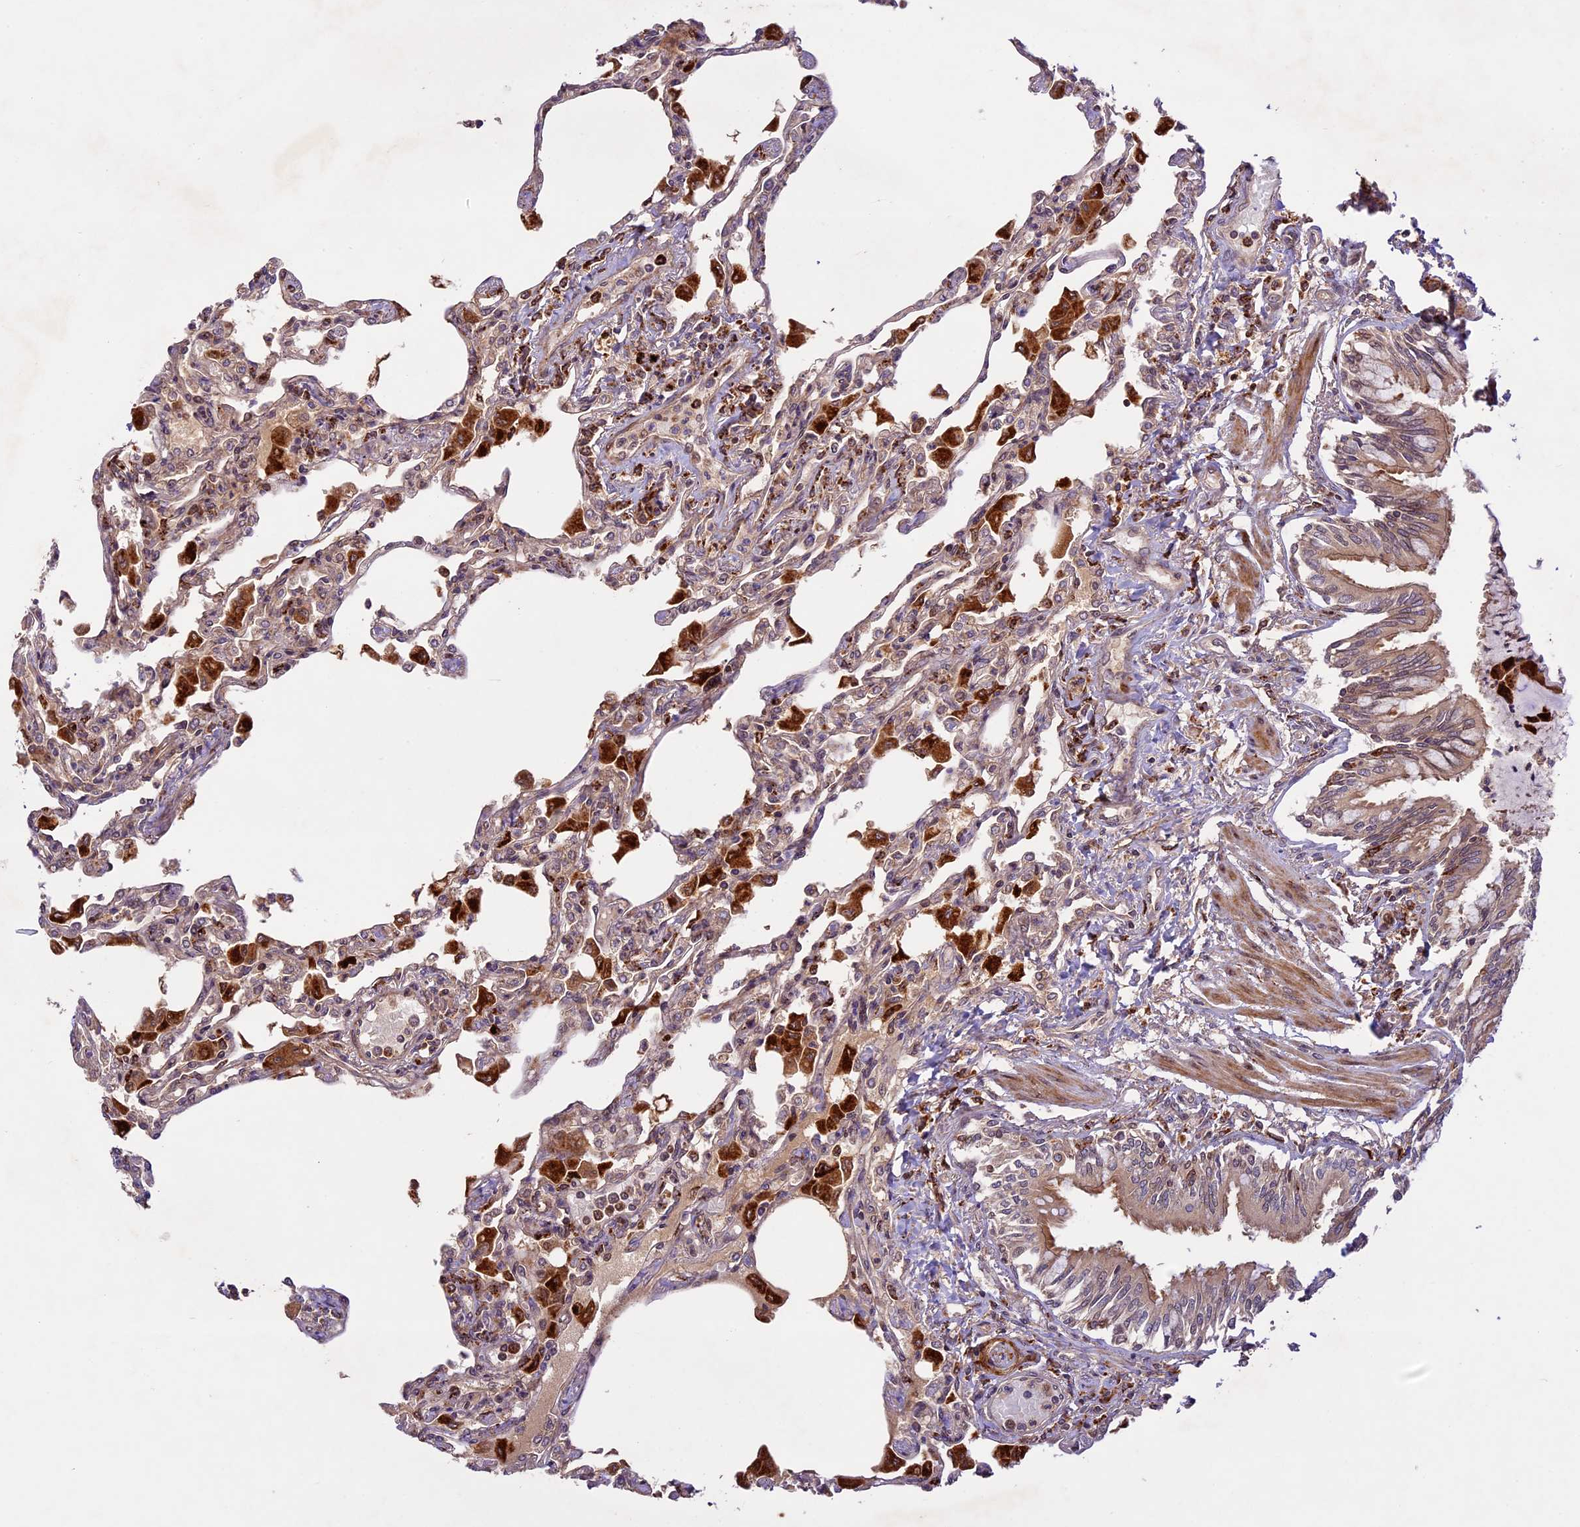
{"staining": {"intensity": "moderate", "quantity": "<25%", "location": "cytoplasmic/membranous"}, "tissue": "lung", "cell_type": "Alveolar cells", "image_type": "normal", "snomed": [{"axis": "morphology", "description": "Normal tissue, NOS"}, {"axis": "topography", "description": "Bronchus"}, {"axis": "topography", "description": "Lung"}], "caption": "There is low levels of moderate cytoplasmic/membranous expression in alveolar cells of unremarkable lung, as demonstrated by immunohistochemical staining (brown color).", "gene": "DGKH", "patient": {"sex": "female", "age": 49}}